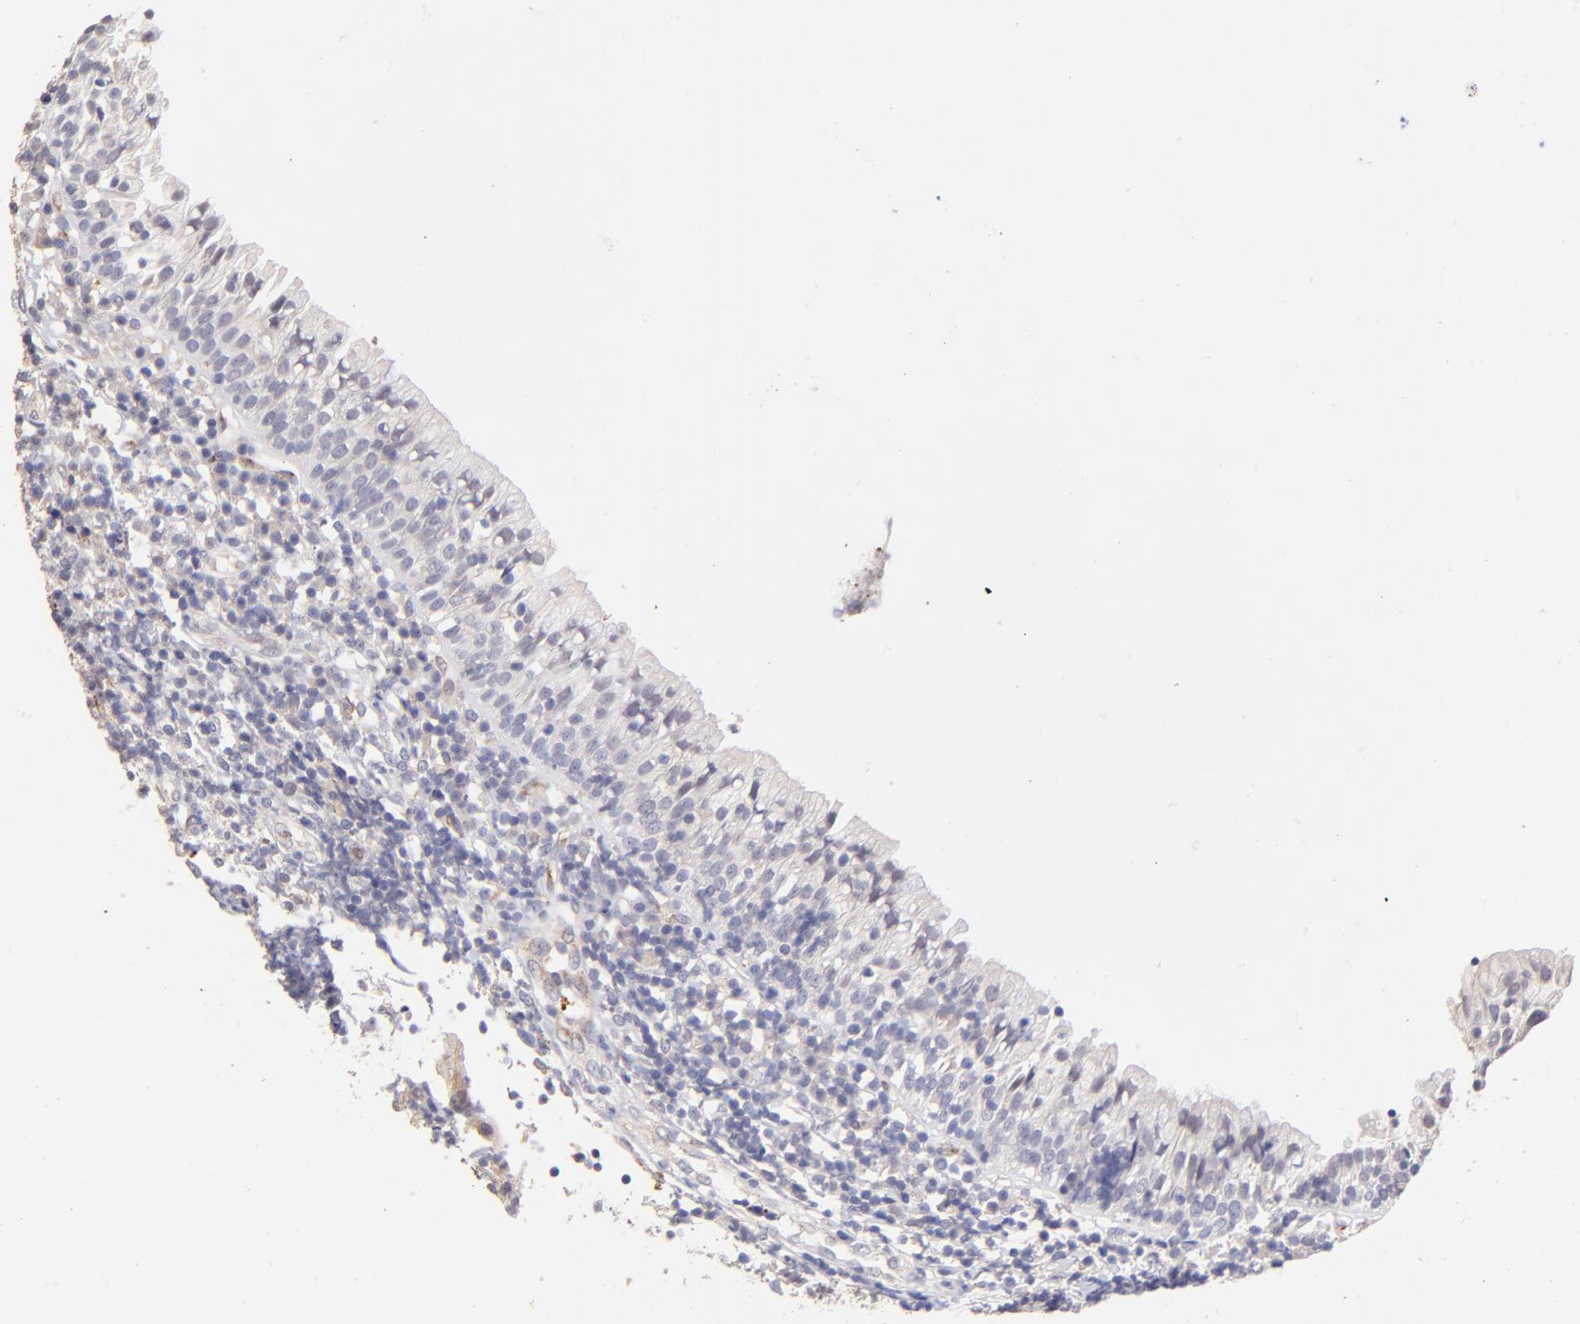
{"staining": {"intensity": "weak", "quantity": "25%-75%", "location": "cytoplasmic/membranous"}, "tissue": "tonsil", "cell_type": "Non-germinal center cells", "image_type": "normal", "snomed": [{"axis": "morphology", "description": "Normal tissue, NOS"}, {"axis": "topography", "description": "Tonsil"}], "caption": "Non-germinal center cells exhibit low levels of weak cytoplasmic/membranous expression in approximately 25%-75% of cells in benign tonsil. The protein of interest is shown in brown color, while the nuclei are stained blue.", "gene": "SPARC", "patient": {"sex": "female", "age": 40}}